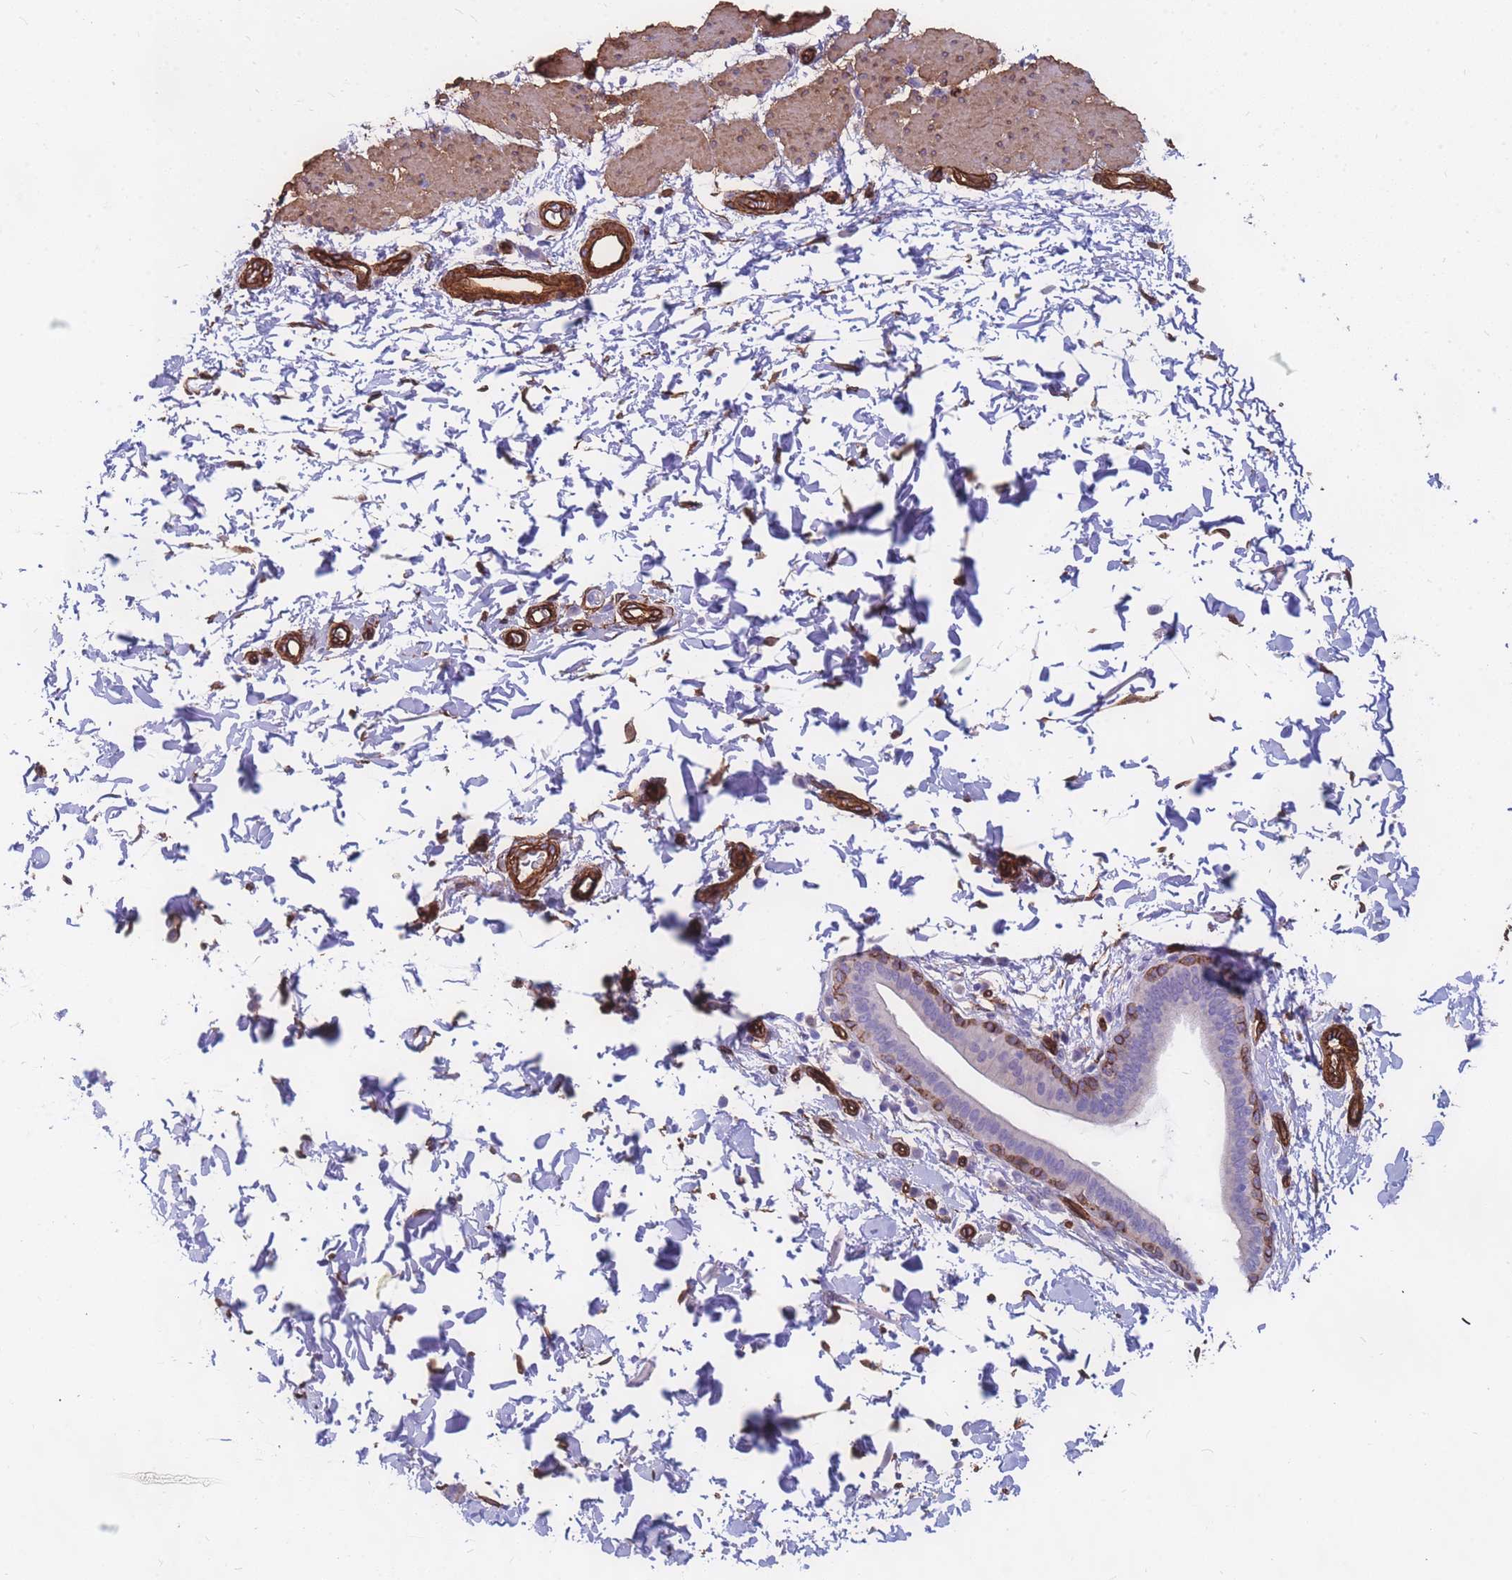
{"staining": {"intensity": "moderate", "quantity": "<25%", "location": "cytoplasmic/membranous"}, "tissue": "esophagus", "cell_type": "Squamous epithelial cells", "image_type": "normal", "snomed": [{"axis": "morphology", "description": "Normal tissue, NOS"}, {"axis": "topography", "description": "Esophagus"}], "caption": "Approximately <25% of squamous epithelial cells in benign human esophagus exhibit moderate cytoplasmic/membranous protein staining as visualized by brown immunohistochemical staining.", "gene": "EHD2", "patient": {"sex": "female", "age": 61}}